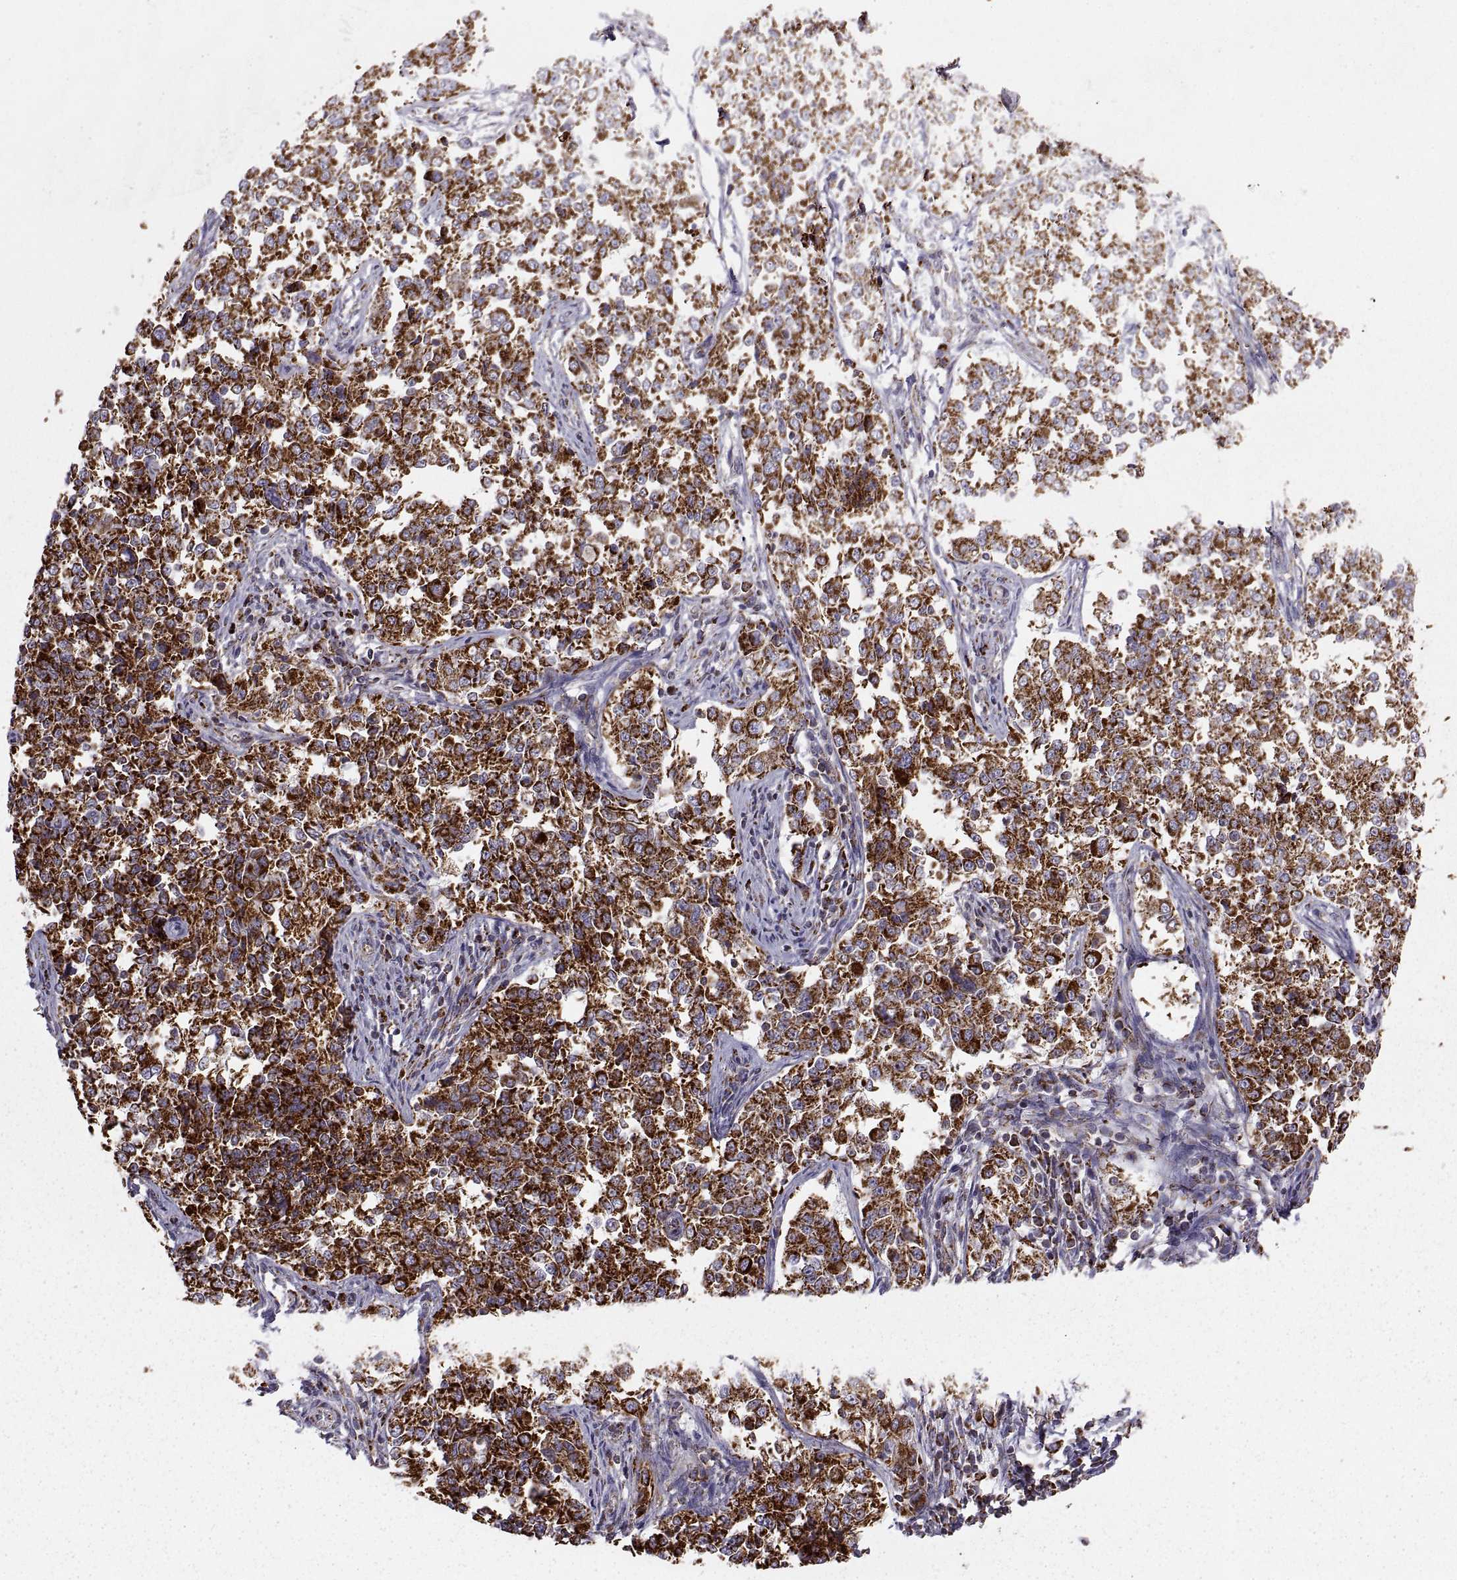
{"staining": {"intensity": "strong", "quantity": ">75%", "location": "cytoplasmic/membranous"}, "tissue": "endometrial cancer", "cell_type": "Tumor cells", "image_type": "cancer", "snomed": [{"axis": "morphology", "description": "Adenocarcinoma, NOS"}, {"axis": "topography", "description": "Endometrium"}], "caption": "An immunohistochemistry image of tumor tissue is shown. Protein staining in brown highlights strong cytoplasmic/membranous positivity in endometrial adenocarcinoma within tumor cells.", "gene": "ARSD", "patient": {"sex": "female", "age": 43}}